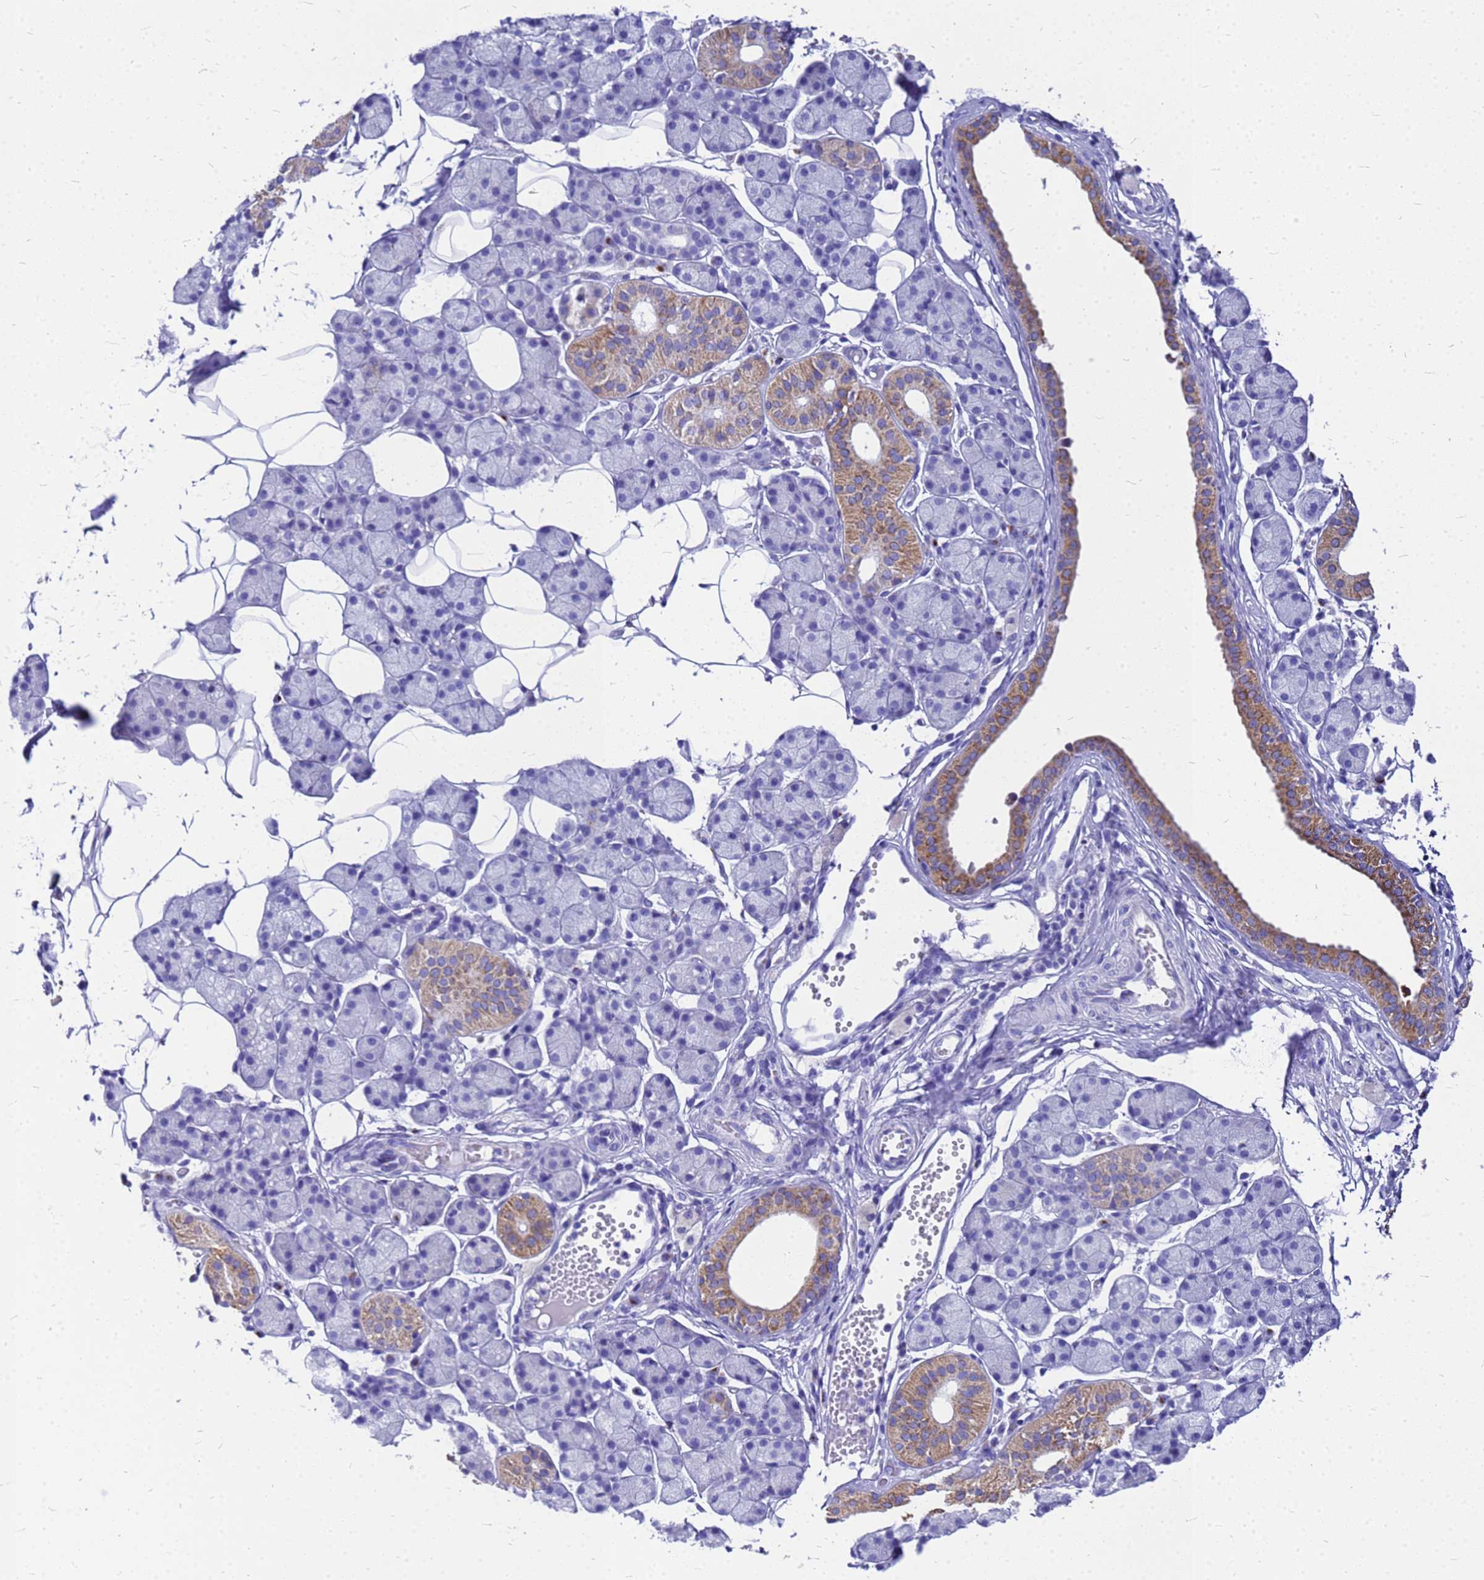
{"staining": {"intensity": "moderate", "quantity": "<25%", "location": "cytoplasmic/membranous"}, "tissue": "salivary gland", "cell_type": "Glandular cells", "image_type": "normal", "snomed": [{"axis": "morphology", "description": "Normal tissue, NOS"}, {"axis": "topography", "description": "Salivary gland"}], "caption": "Immunohistochemical staining of normal salivary gland reveals moderate cytoplasmic/membranous protein staining in approximately <25% of glandular cells. (DAB = brown stain, brightfield microscopy at high magnification).", "gene": "OR52E2", "patient": {"sex": "female", "age": 33}}